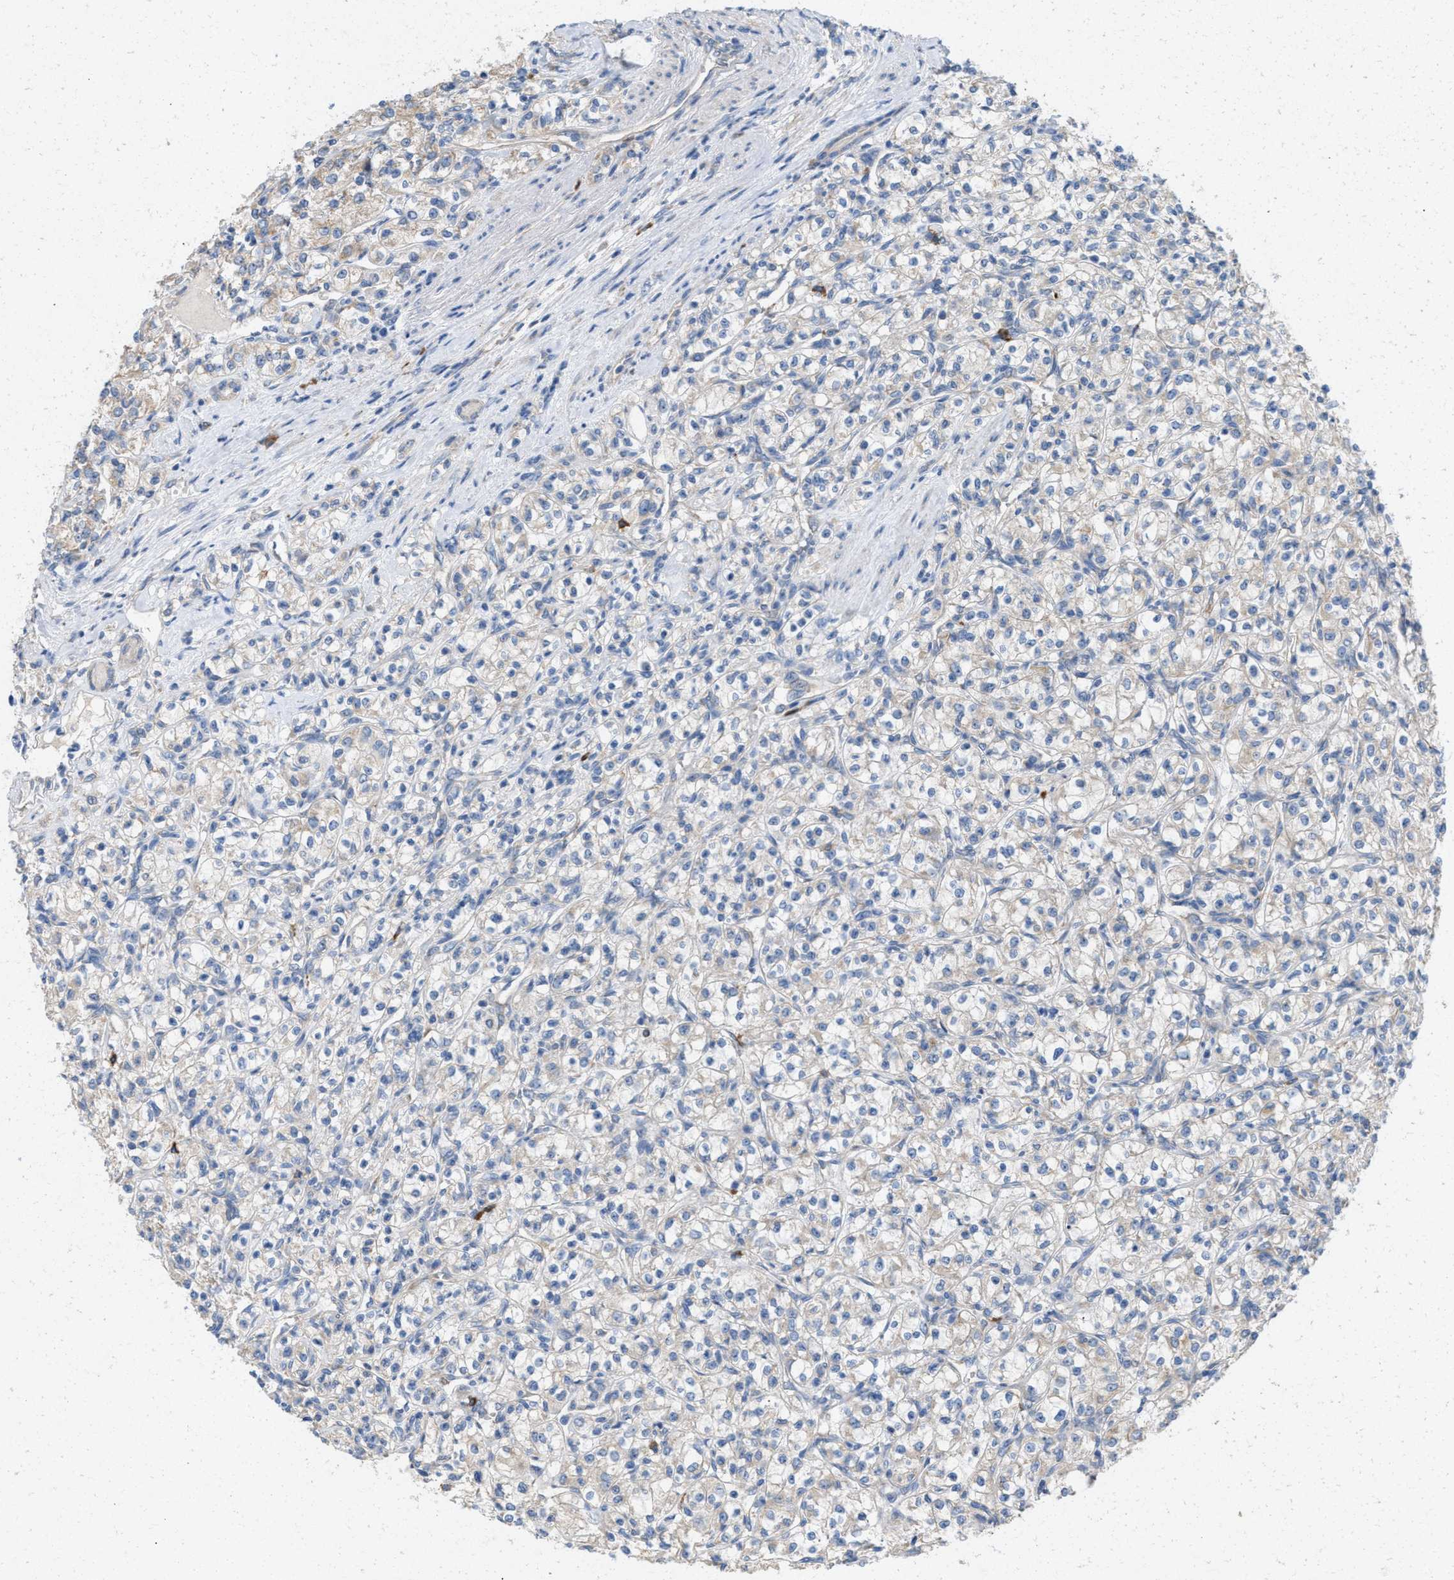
{"staining": {"intensity": "negative", "quantity": "none", "location": "none"}, "tissue": "renal cancer", "cell_type": "Tumor cells", "image_type": "cancer", "snomed": [{"axis": "morphology", "description": "Adenocarcinoma, NOS"}, {"axis": "topography", "description": "Kidney"}], "caption": "Image shows no significant protein staining in tumor cells of adenocarcinoma (renal). Nuclei are stained in blue.", "gene": "DYNC2I1", "patient": {"sex": "male", "age": 77}}